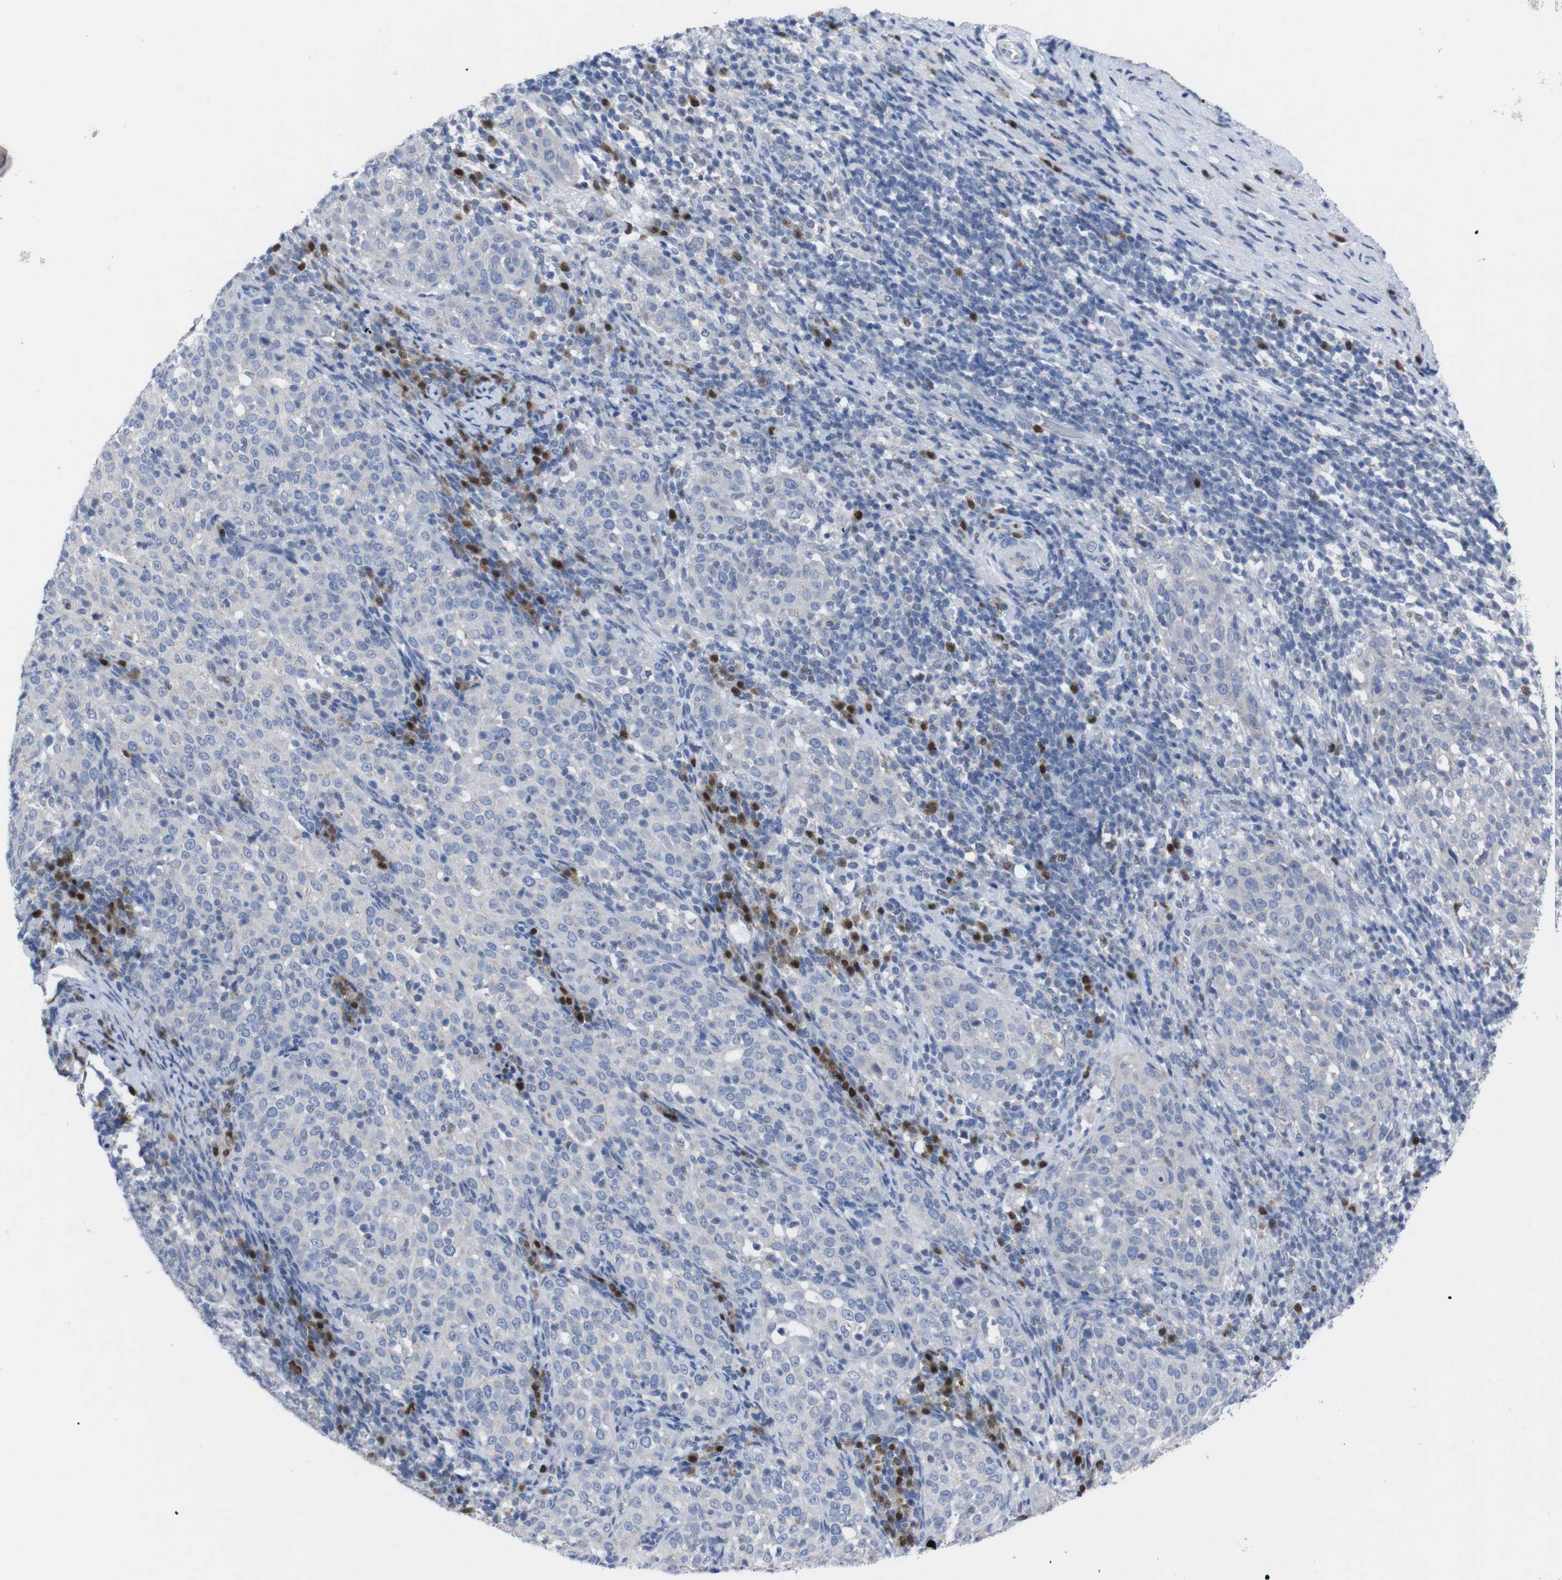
{"staining": {"intensity": "negative", "quantity": "none", "location": "none"}, "tissue": "cervical cancer", "cell_type": "Tumor cells", "image_type": "cancer", "snomed": [{"axis": "morphology", "description": "Squamous cell carcinoma, NOS"}, {"axis": "topography", "description": "Cervix"}], "caption": "Protein analysis of squamous cell carcinoma (cervical) displays no significant expression in tumor cells. (Immunohistochemistry, brightfield microscopy, high magnification).", "gene": "IRF4", "patient": {"sex": "female", "age": 51}}